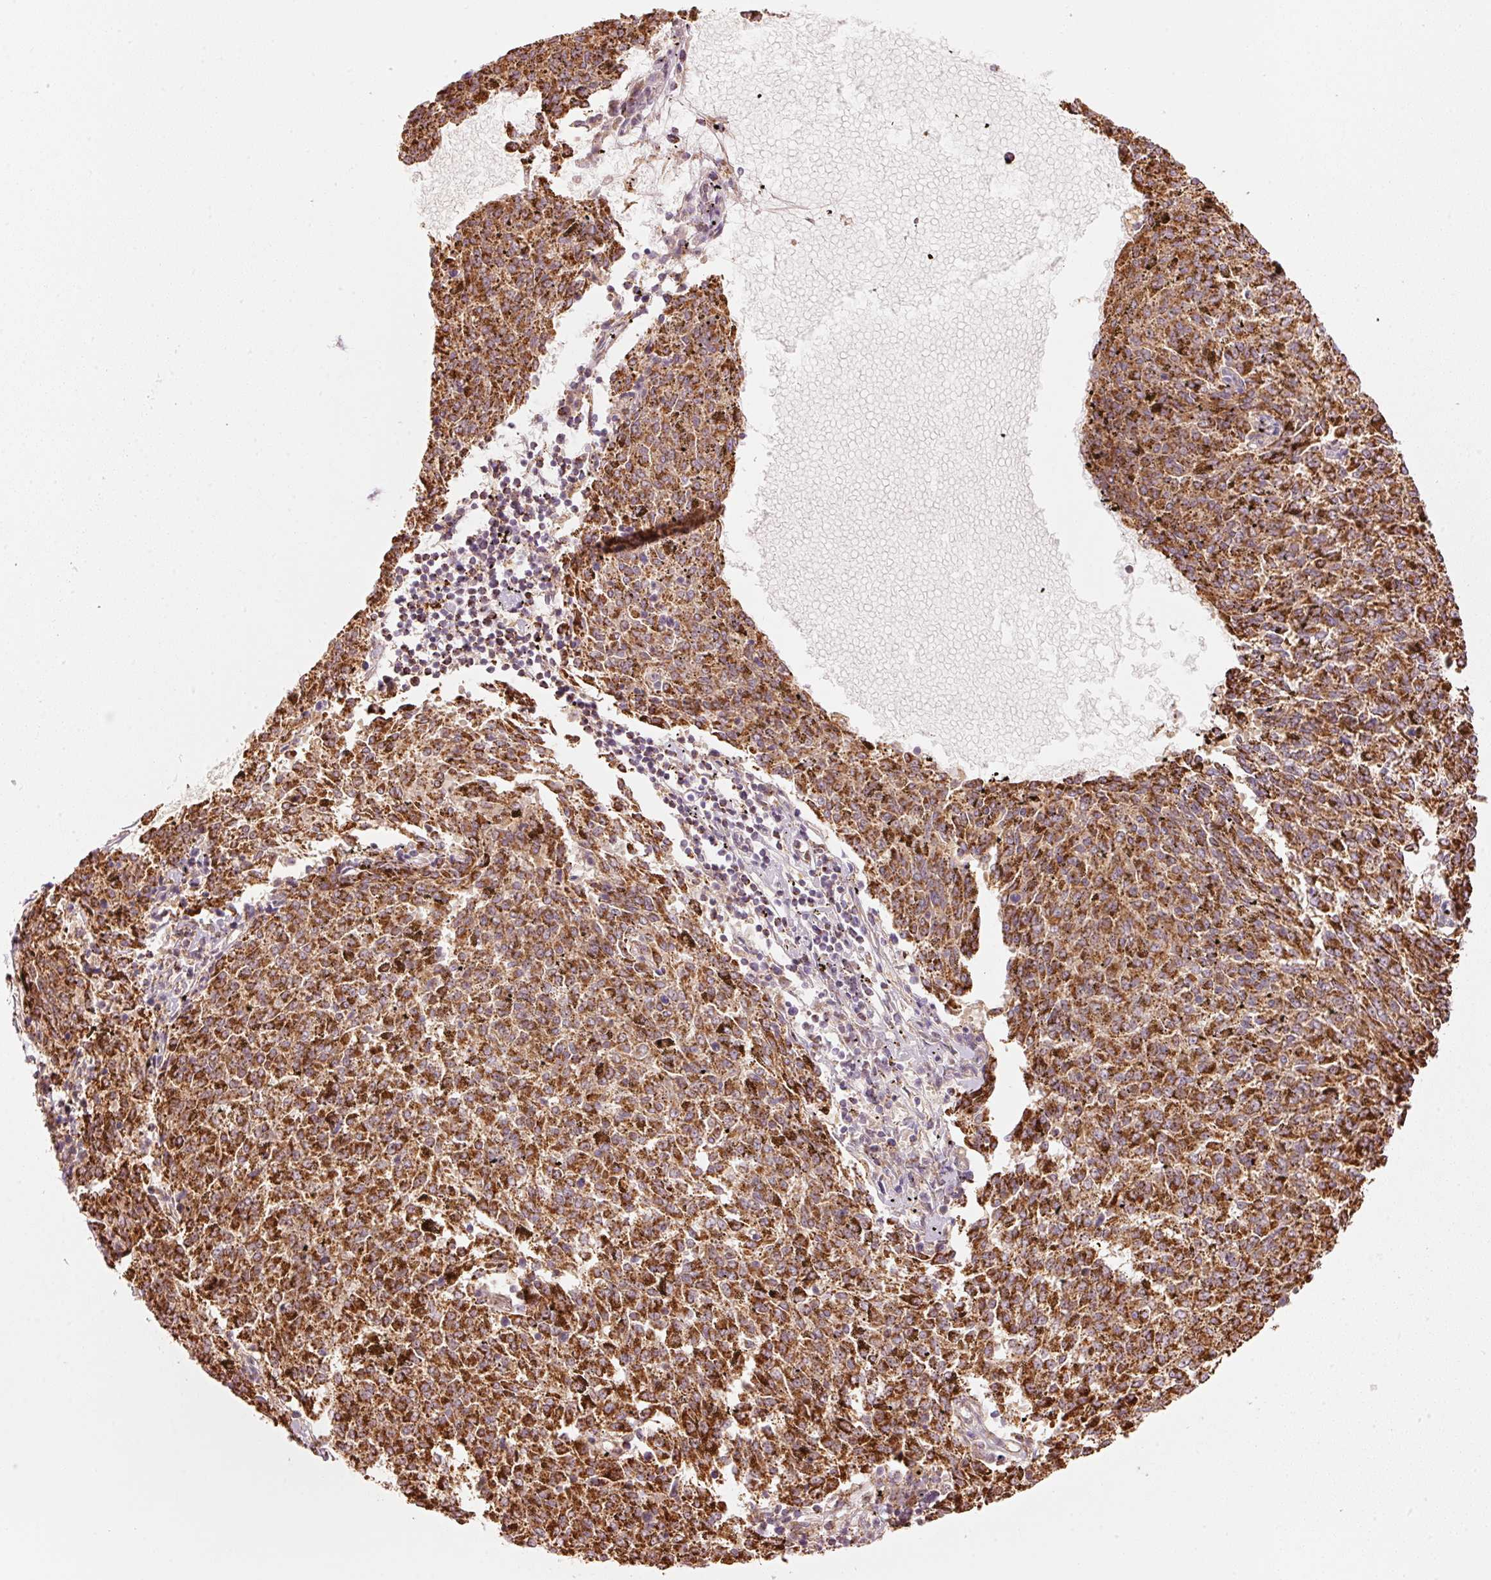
{"staining": {"intensity": "strong", "quantity": ">75%", "location": "cytoplasmic/membranous"}, "tissue": "melanoma", "cell_type": "Tumor cells", "image_type": "cancer", "snomed": [{"axis": "morphology", "description": "Malignant melanoma, NOS"}, {"axis": "topography", "description": "Skin"}], "caption": "This image shows immunohistochemistry staining of malignant melanoma, with high strong cytoplasmic/membranous expression in approximately >75% of tumor cells.", "gene": "C17orf98", "patient": {"sex": "female", "age": 72}}